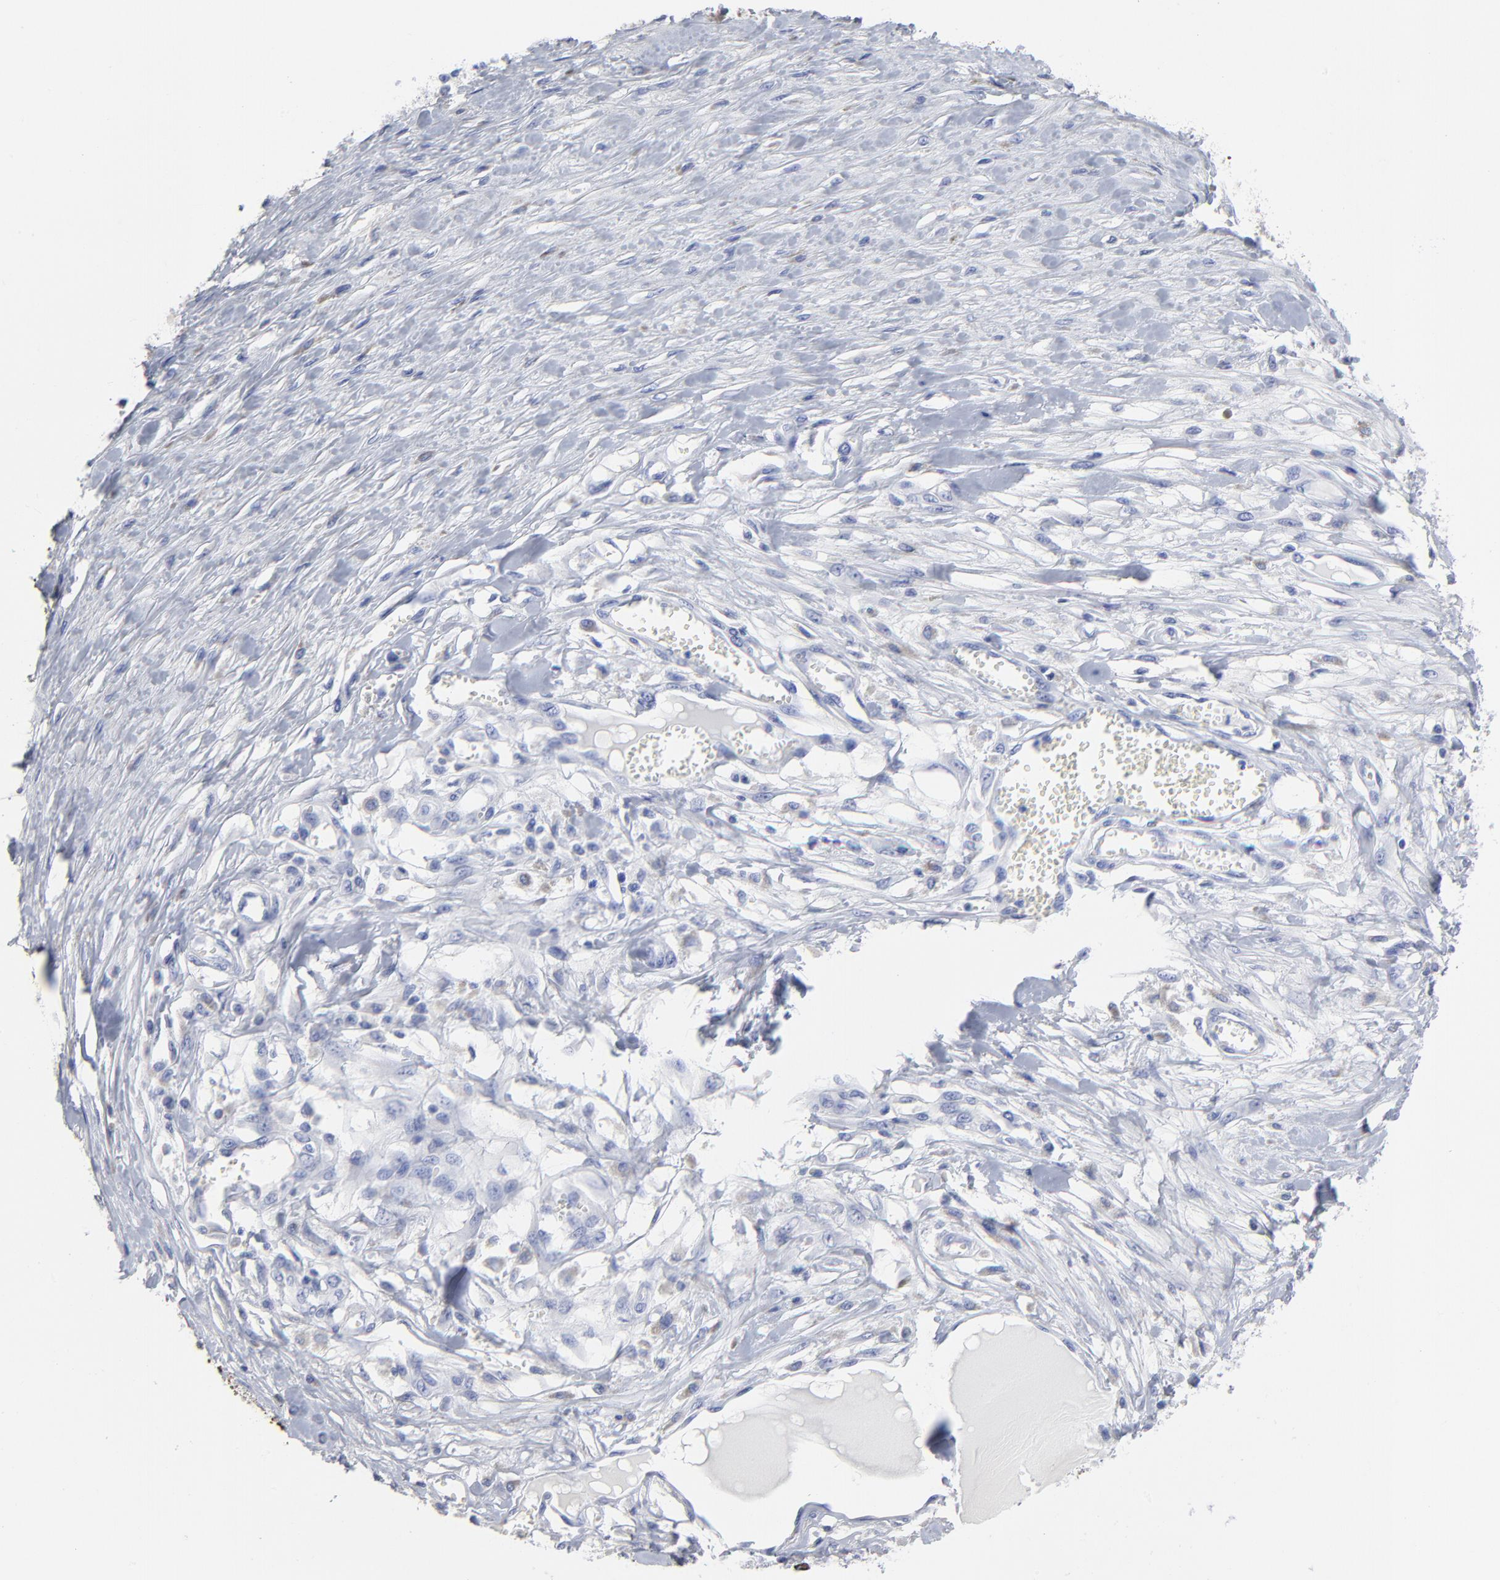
{"staining": {"intensity": "negative", "quantity": "none", "location": "none"}, "tissue": "melanoma", "cell_type": "Tumor cells", "image_type": "cancer", "snomed": [{"axis": "morphology", "description": "Malignant melanoma, Metastatic site"}, {"axis": "topography", "description": "Lymph node"}], "caption": "This is a image of IHC staining of melanoma, which shows no staining in tumor cells. The staining was performed using DAB (3,3'-diaminobenzidine) to visualize the protein expression in brown, while the nuclei were stained in blue with hematoxylin (Magnification: 20x).", "gene": "DCN", "patient": {"sex": "male", "age": 59}}